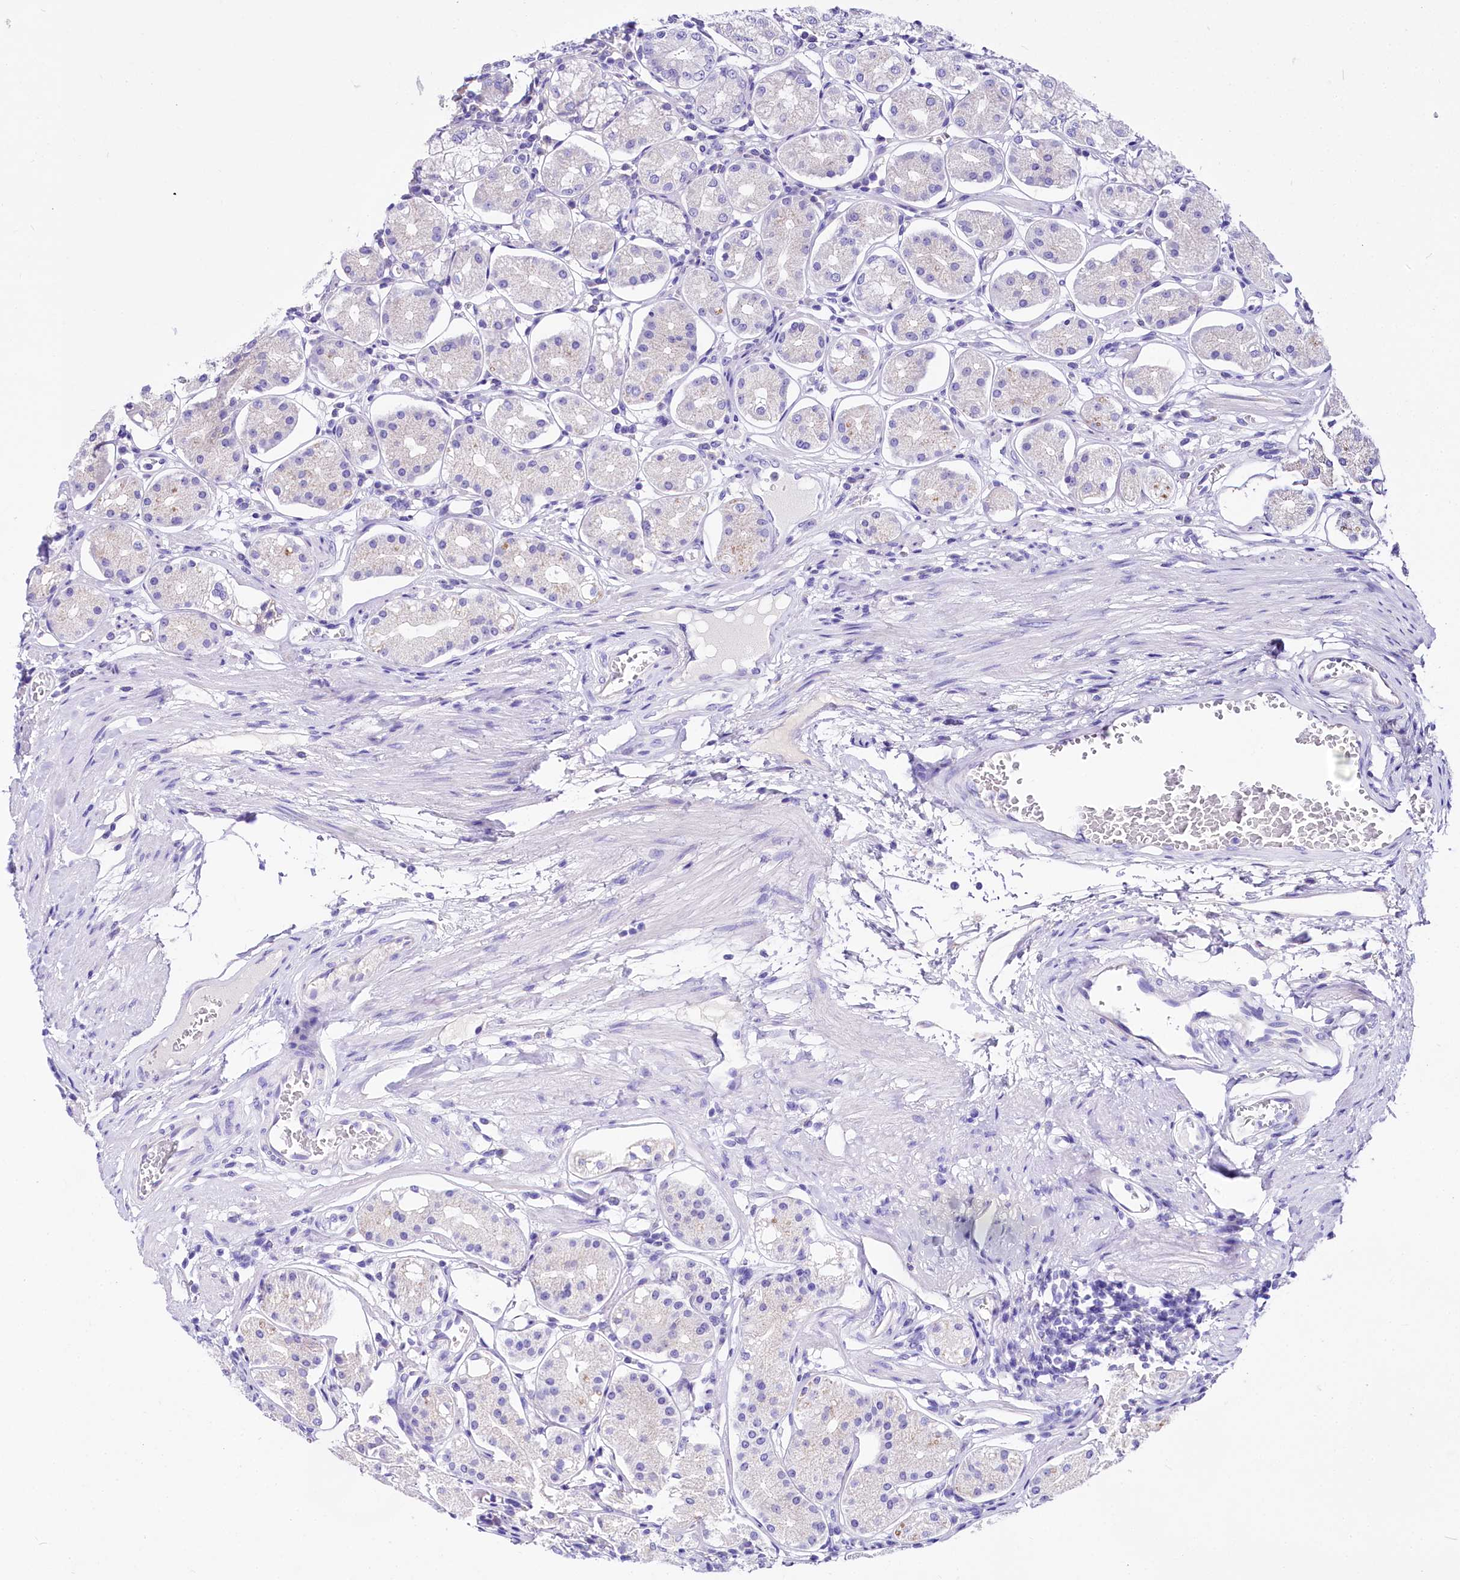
{"staining": {"intensity": "negative", "quantity": "none", "location": "none"}, "tissue": "stomach", "cell_type": "Glandular cells", "image_type": "normal", "snomed": [{"axis": "morphology", "description": "Normal tissue, NOS"}, {"axis": "topography", "description": "Stomach, lower"}], "caption": "Micrograph shows no protein staining in glandular cells of unremarkable stomach. (Stains: DAB (3,3'-diaminobenzidine) immunohistochemistry with hematoxylin counter stain, Microscopy: brightfield microscopy at high magnification).", "gene": "A2ML1", "patient": {"sex": "female", "age": 56}}